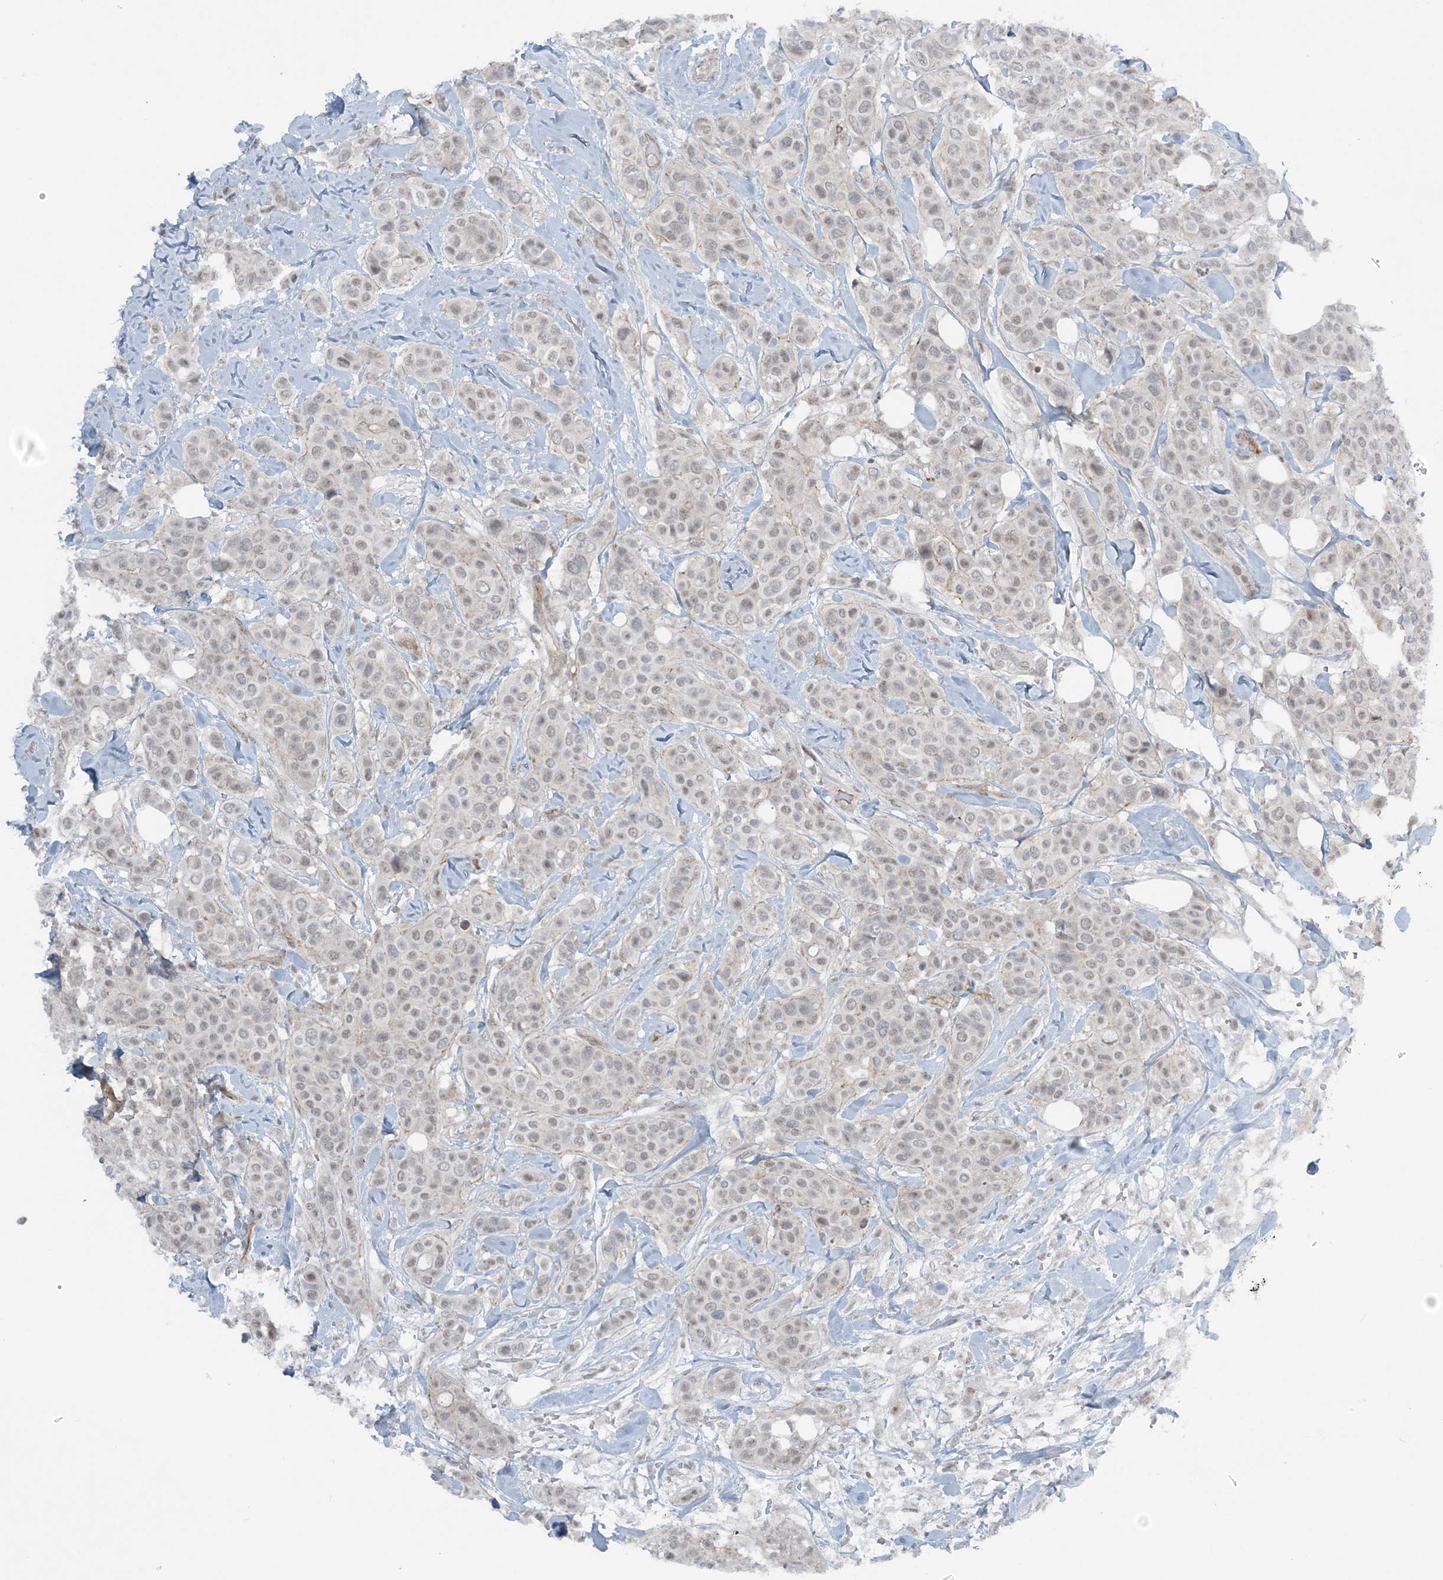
{"staining": {"intensity": "weak", "quantity": "<25%", "location": "nuclear"}, "tissue": "breast cancer", "cell_type": "Tumor cells", "image_type": "cancer", "snomed": [{"axis": "morphology", "description": "Lobular carcinoma"}, {"axis": "topography", "description": "Breast"}], "caption": "Lobular carcinoma (breast) was stained to show a protein in brown. There is no significant positivity in tumor cells.", "gene": "ATP11A", "patient": {"sex": "female", "age": 51}}